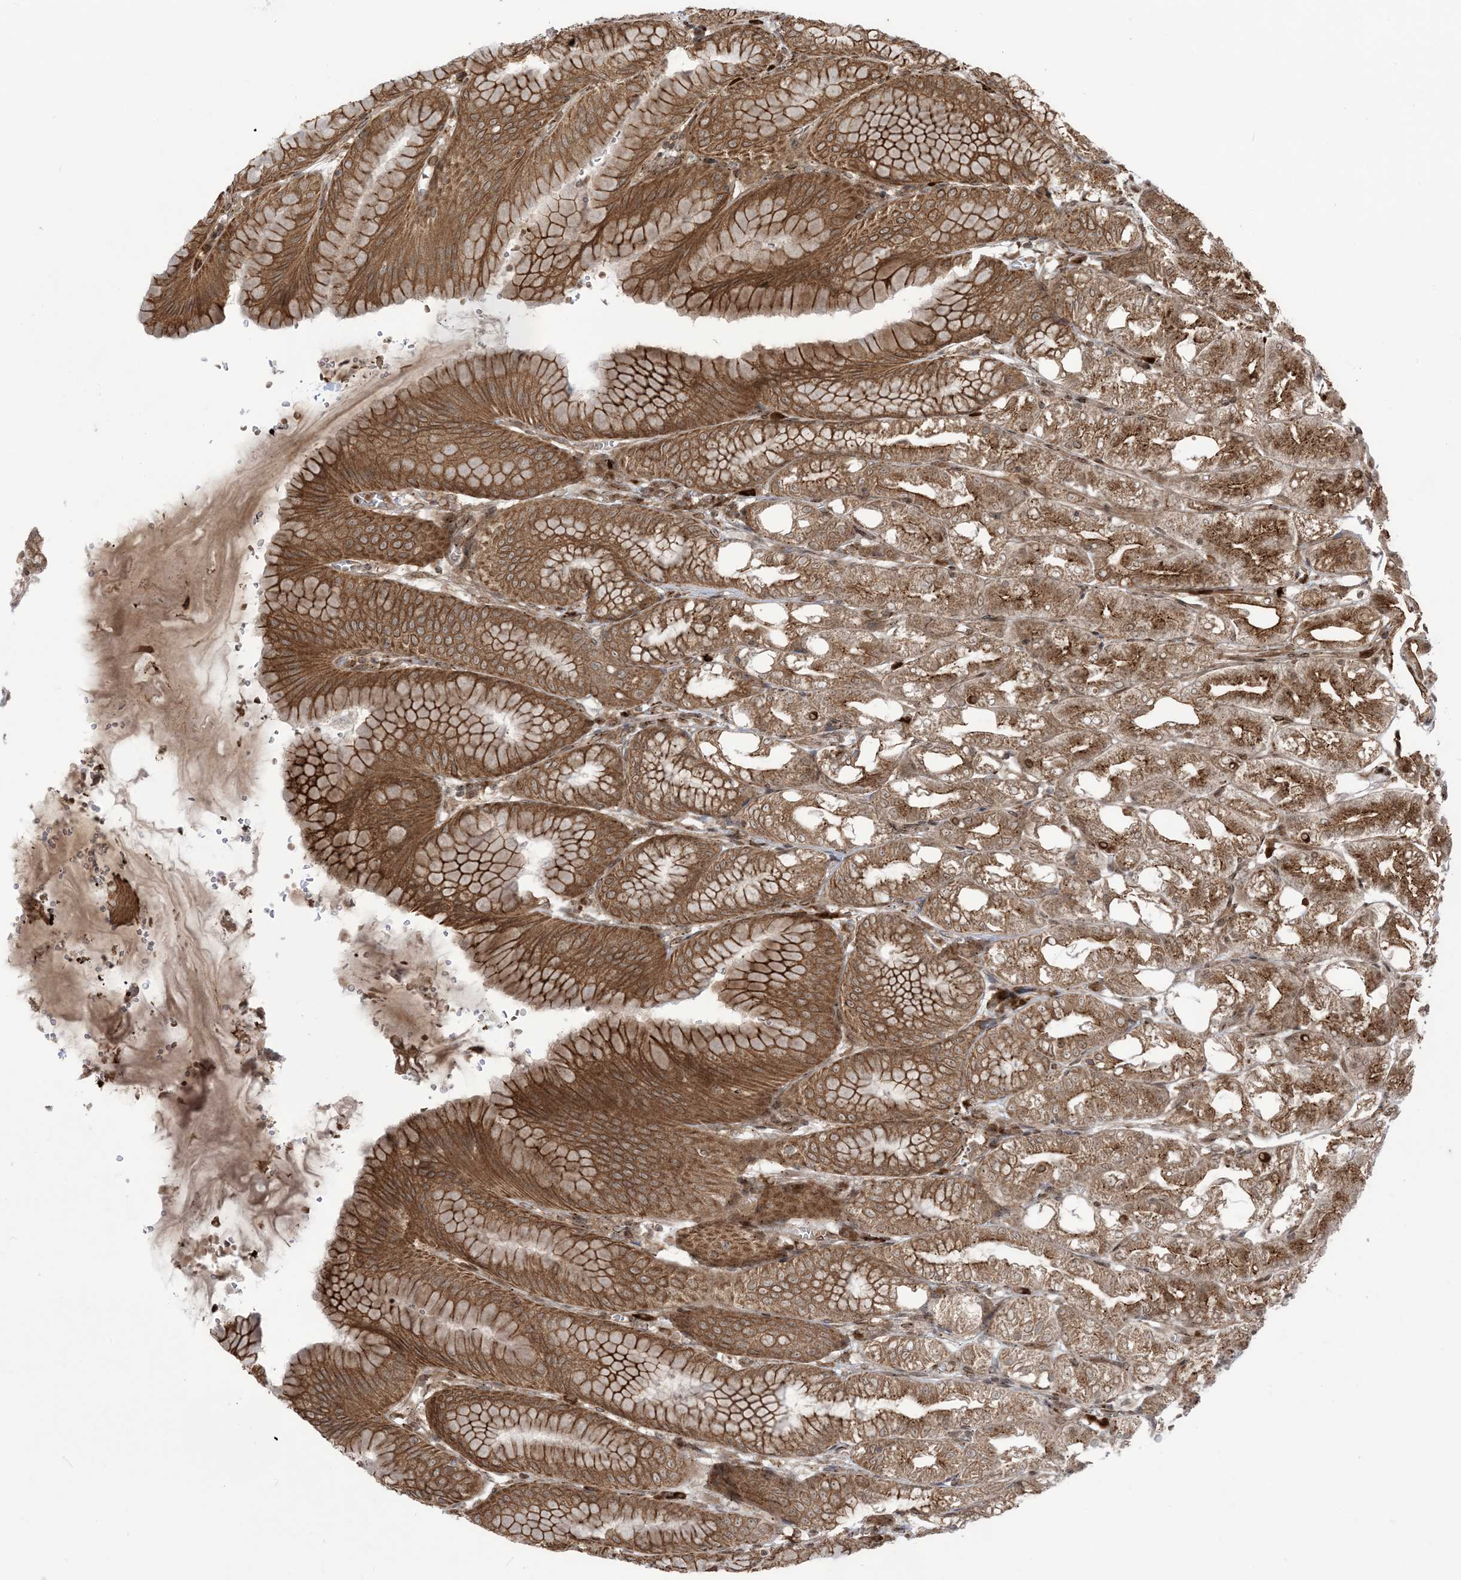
{"staining": {"intensity": "strong", "quantity": ">75%", "location": "cytoplasmic/membranous"}, "tissue": "stomach", "cell_type": "Glandular cells", "image_type": "normal", "snomed": [{"axis": "morphology", "description": "Normal tissue, NOS"}, {"axis": "topography", "description": "Stomach, lower"}], "caption": "The photomicrograph exhibits immunohistochemical staining of benign stomach. There is strong cytoplasmic/membranous positivity is present in approximately >75% of glandular cells. The staining is performed using DAB (3,3'-diaminobenzidine) brown chromogen to label protein expression. The nuclei are counter-stained blue using hematoxylin.", "gene": "CASP4", "patient": {"sex": "male", "age": 71}}